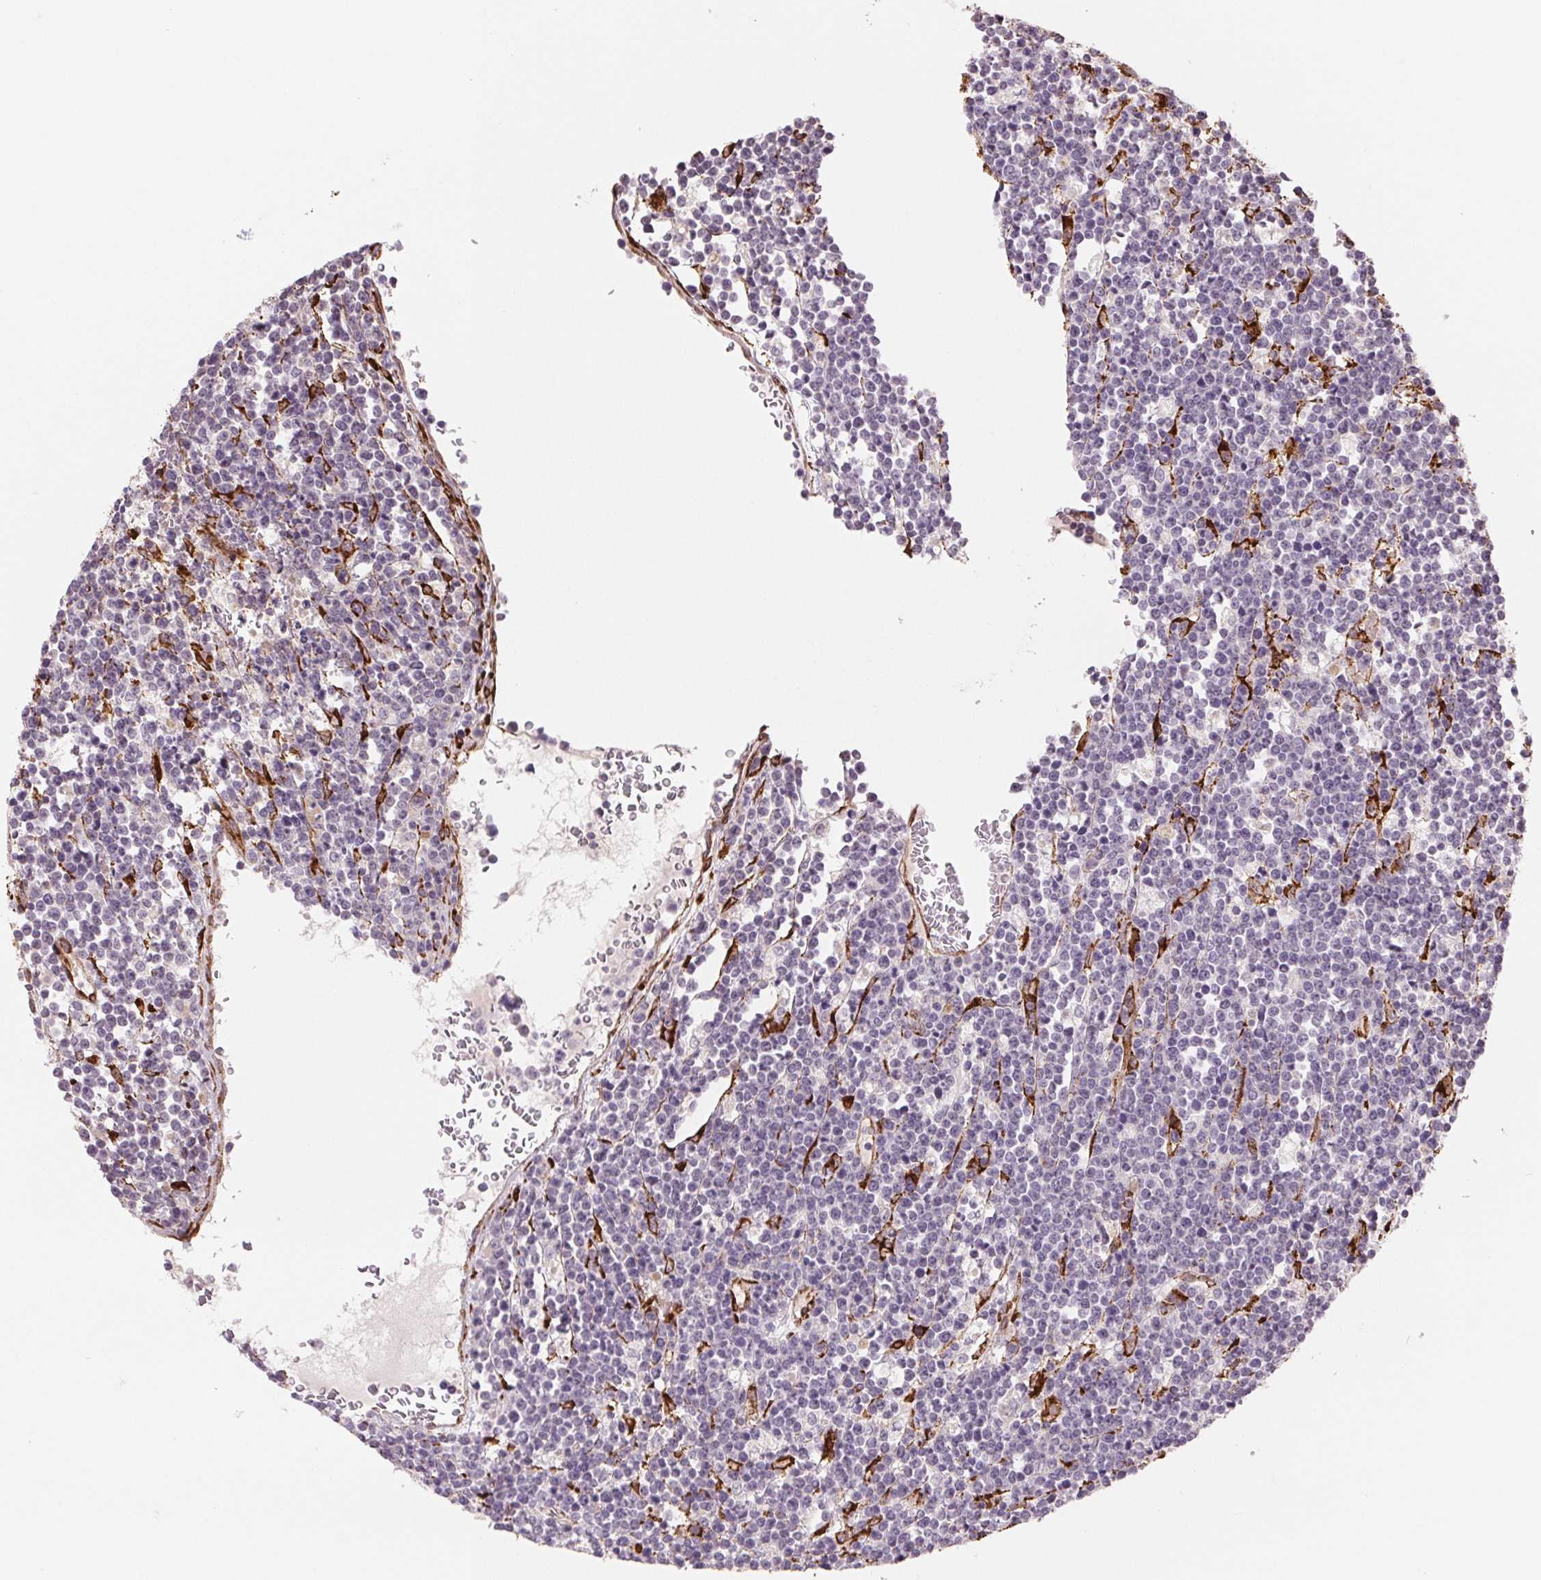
{"staining": {"intensity": "negative", "quantity": "none", "location": "none"}, "tissue": "lymphoma", "cell_type": "Tumor cells", "image_type": "cancer", "snomed": [{"axis": "morphology", "description": "Malignant lymphoma, non-Hodgkin's type, High grade"}, {"axis": "topography", "description": "Ovary"}], "caption": "A histopathology image of lymphoma stained for a protein shows no brown staining in tumor cells. Nuclei are stained in blue.", "gene": "FKBP10", "patient": {"sex": "female", "age": 56}}